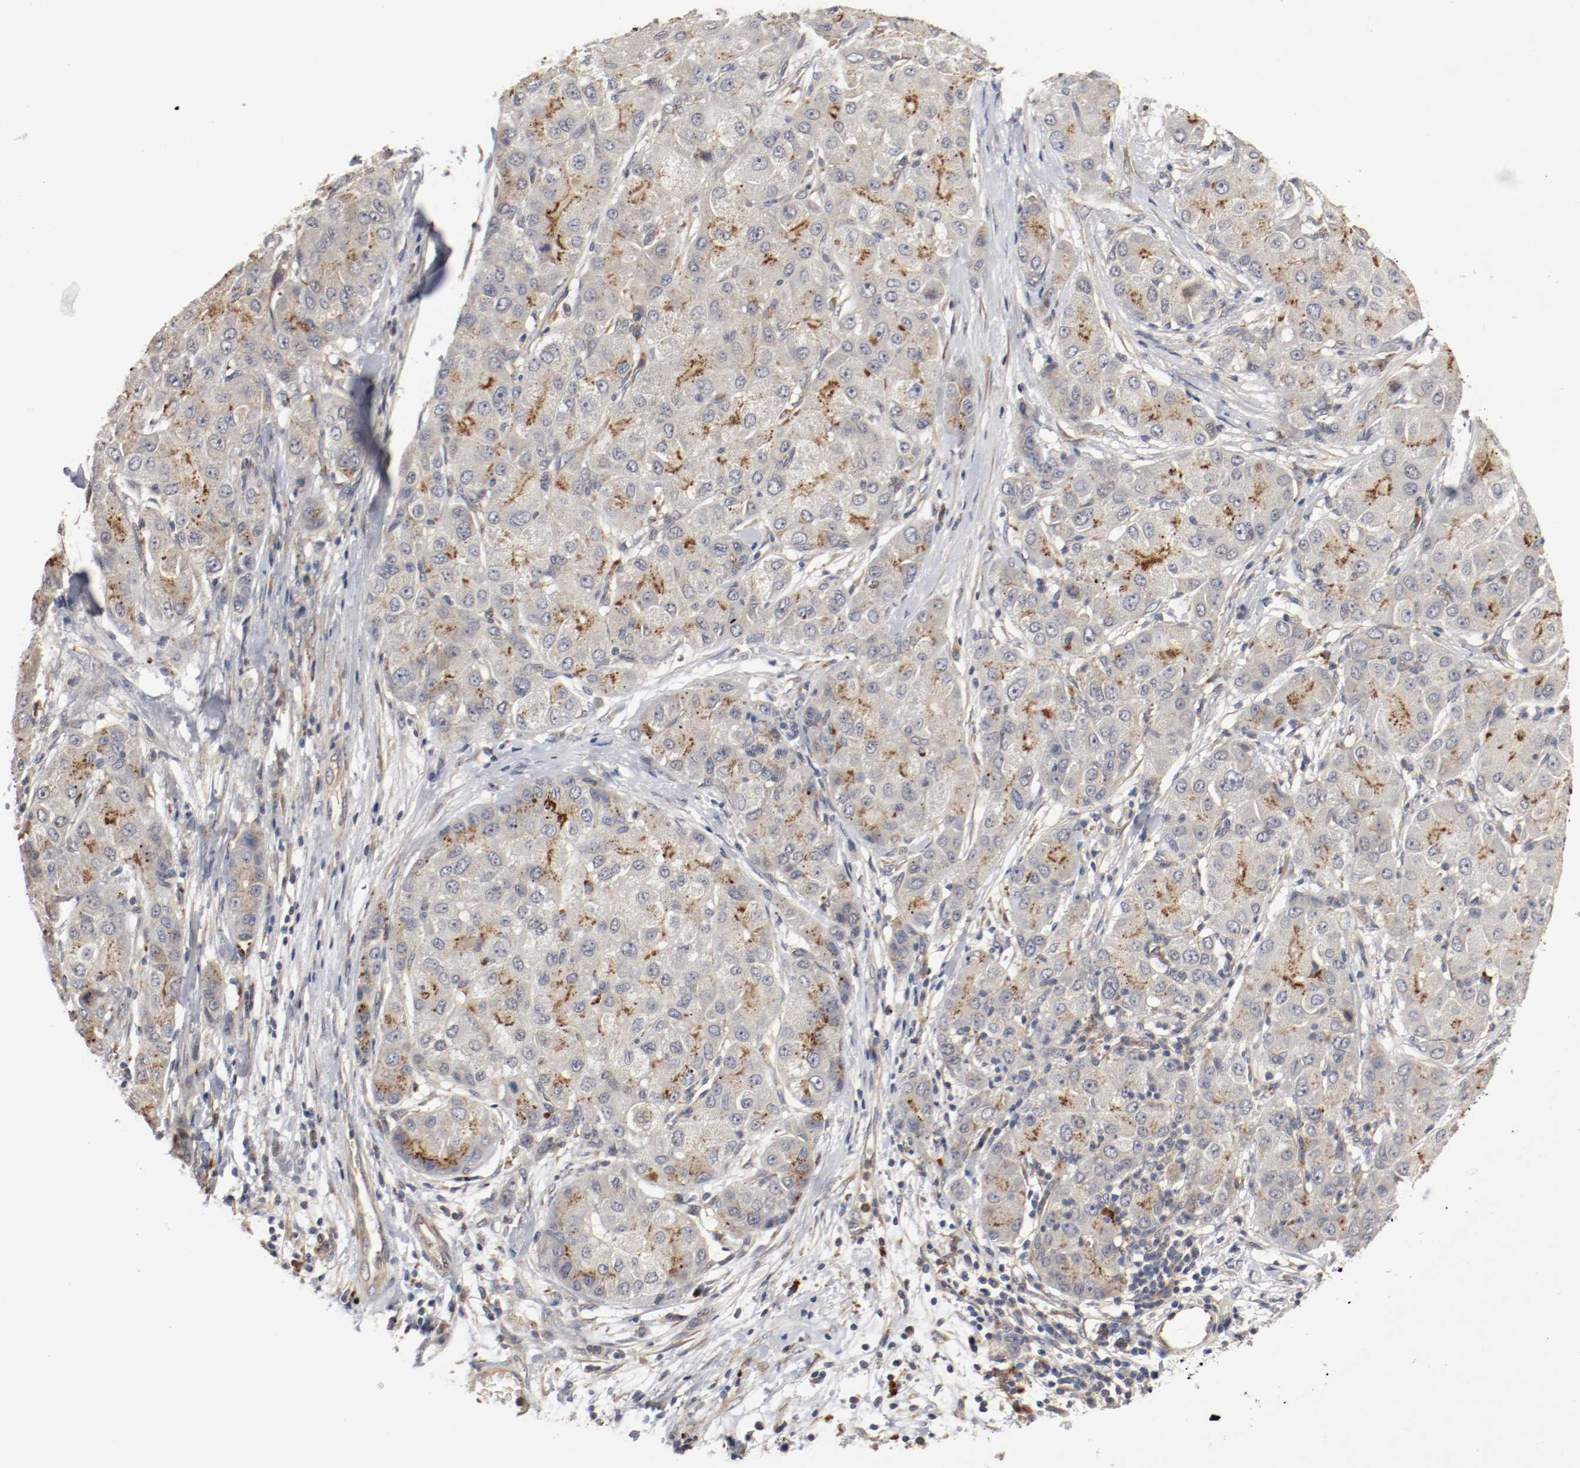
{"staining": {"intensity": "moderate", "quantity": ">75%", "location": "cytoplasmic/membranous"}, "tissue": "liver cancer", "cell_type": "Tumor cells", "image_type": "cancer", "snomed": [{"axis": "morphology", "description": "Carcinoma, Hepatocellular, NOS"}, {"axis": "topography", "description": "Liver"}], "caption": "Hepatocellular carcinoma (liver) stained with DAB immunohistochemistry (IHC) reveals medium levels of moderate cytoplasmic/membranous positivity in about >75% of tumor cells.", "gene": "REN", "patient": {"sex": "male", "age": 80}}